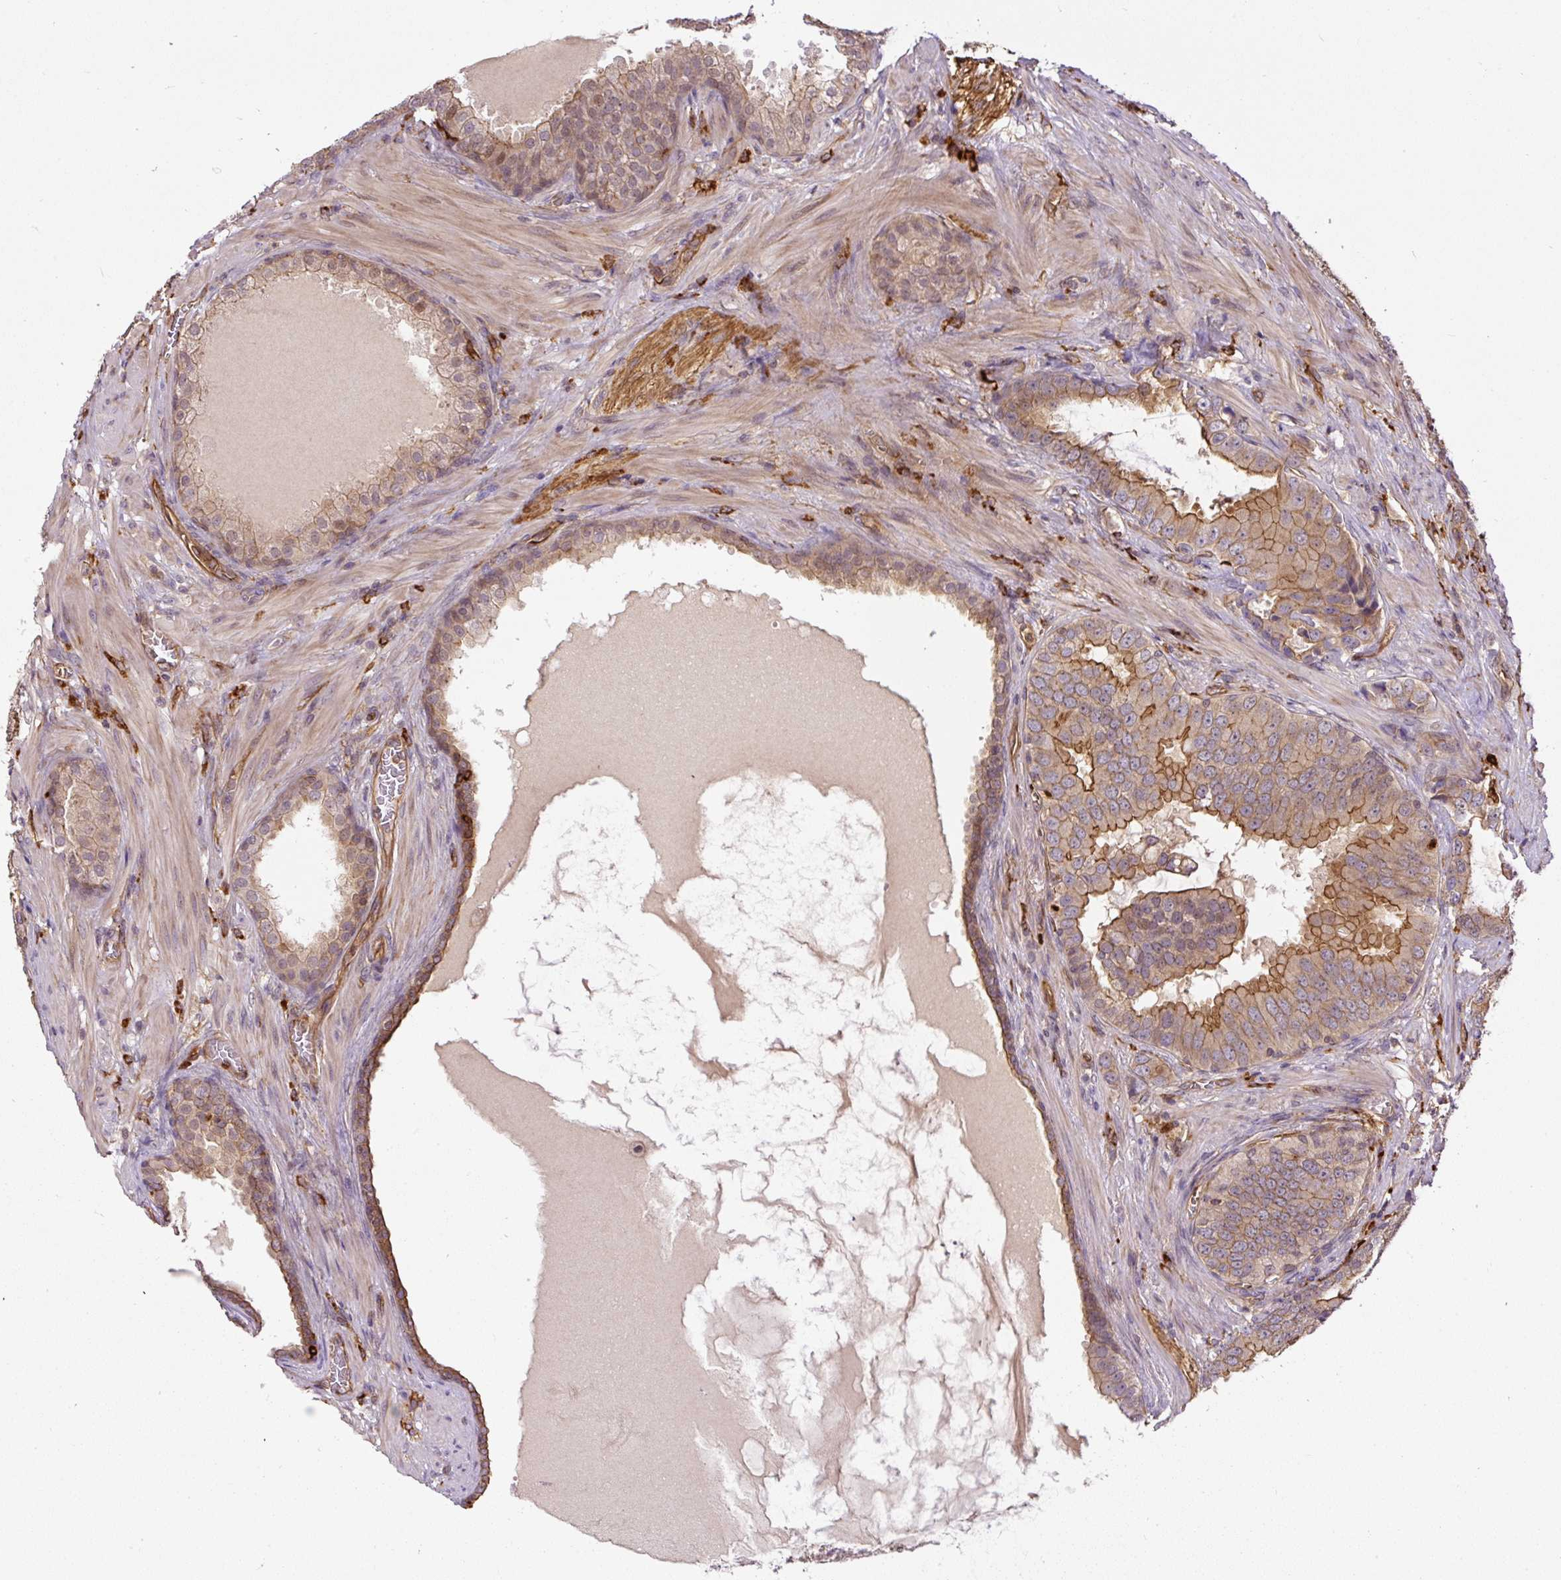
{"staining": {"intensity": "moderate", "quantity": ">75%", "location": "cytoplasmic/membranous"}, "tissue": "prostate cancer", "cell_type": "Tumor cells", "image_type": "cancer", "snomed": [{"axis": "morphology", "description": "Adenocarcinoma, High grade"}, {"axis": "topography", "description": "Prostate"}], "caption": "Tumor cells display medium levels of moderate cytoplasmic/membranous staining in about >75% of cells in human adenocarcinoma (high-grade) (prostate).", "gene": "B3GALT5", "patient": {"sex": "male", "age": 55}}